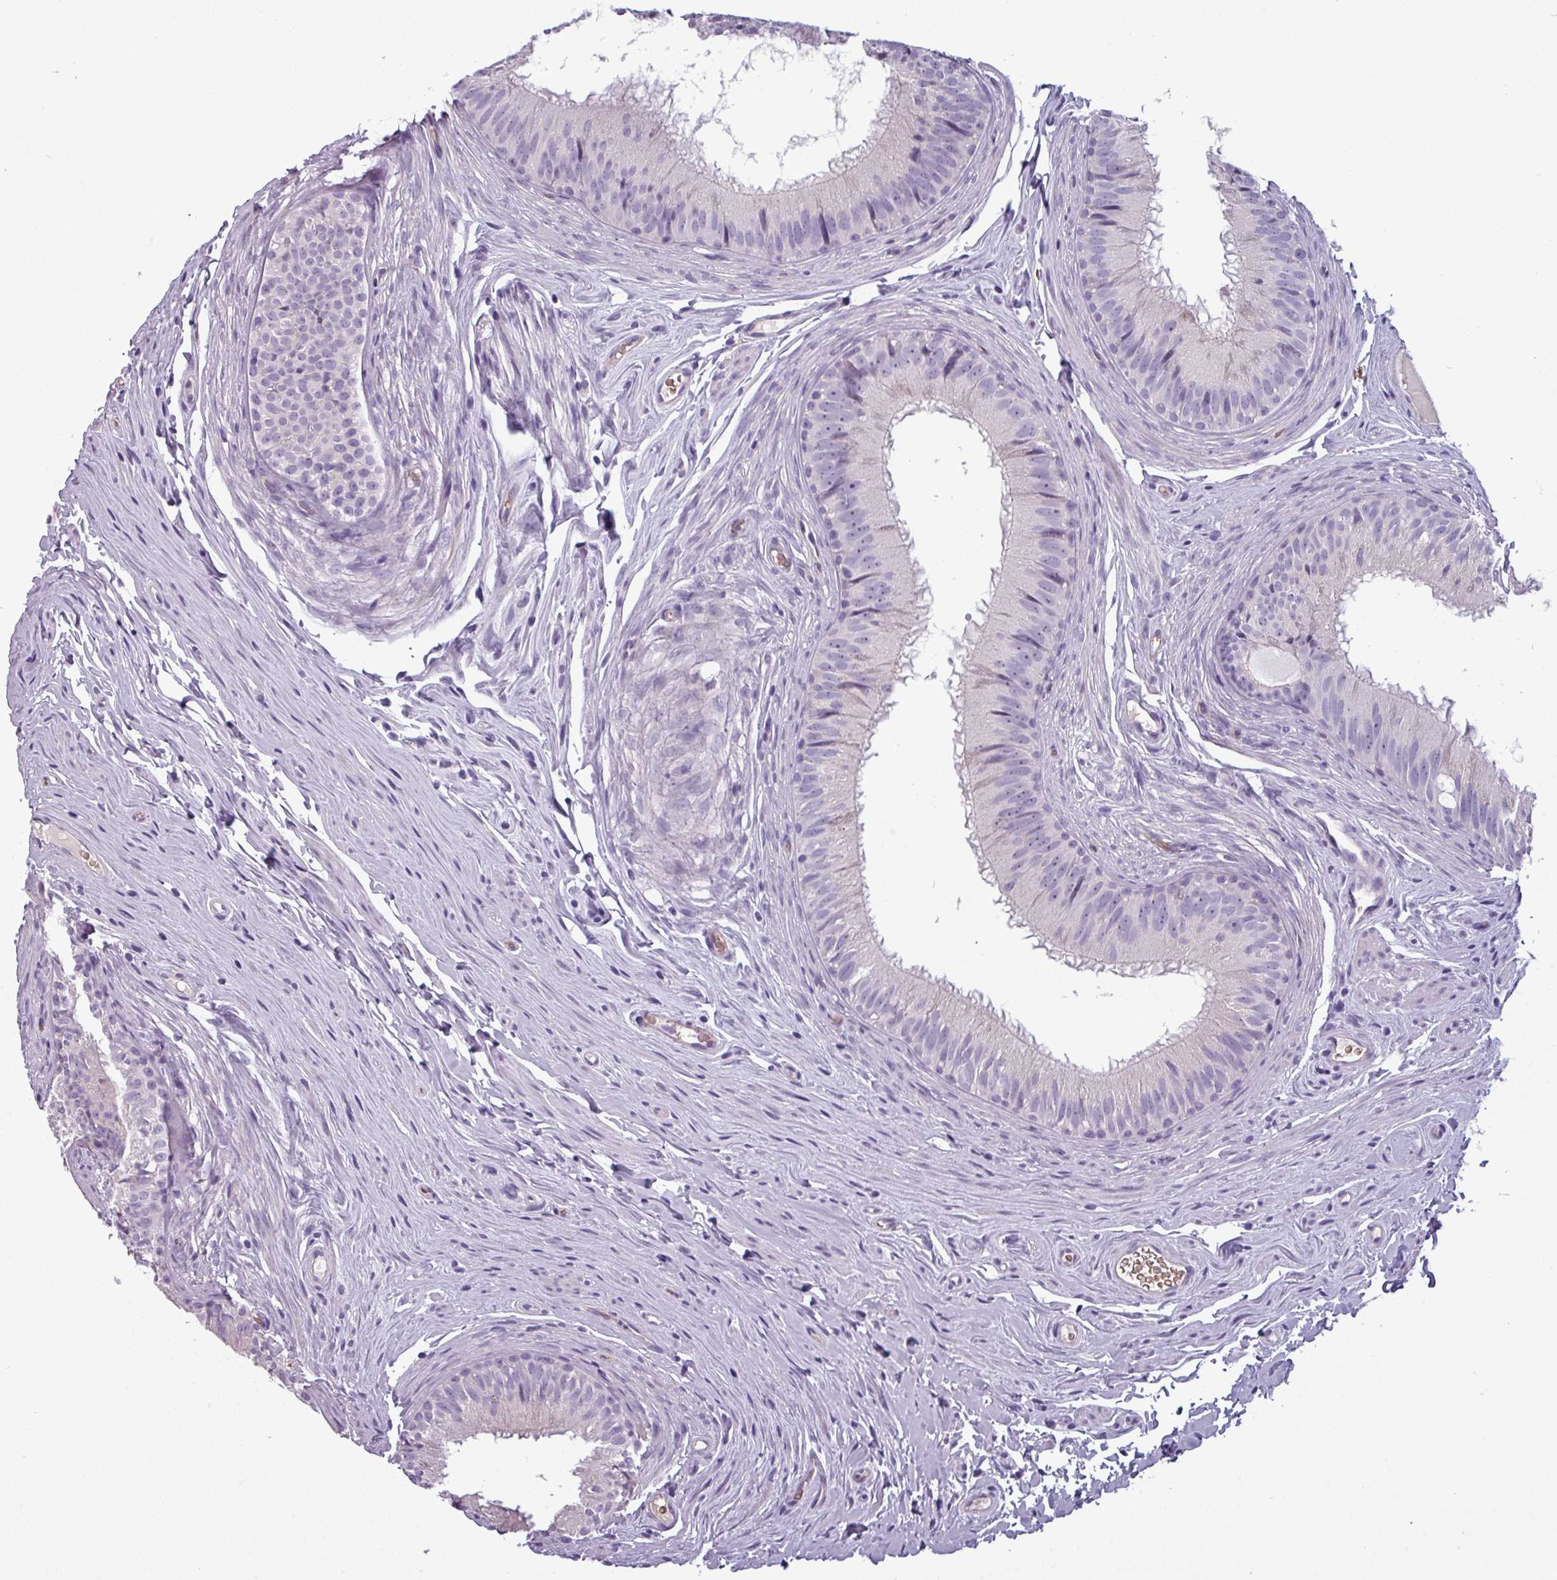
{"staining": {"intensity": "negative", "quantity": "none", "location": "none"}, "tissue": "epididymis", "cell_type": "Glandular cells", "image_type": "normal", "snomed": [{"axis": "morphology", "description": "Normal tissue, NOS"}, {"axis": "topography", "description": "Epididymis, spermatic cord, NOS"}], "caption": "This is an immunohistochemistry (IHC) image of benign epididymis. There is no expression in glandular cells.", "gene": "AREL1", "patient": {"sex": "male", "age": 25}}